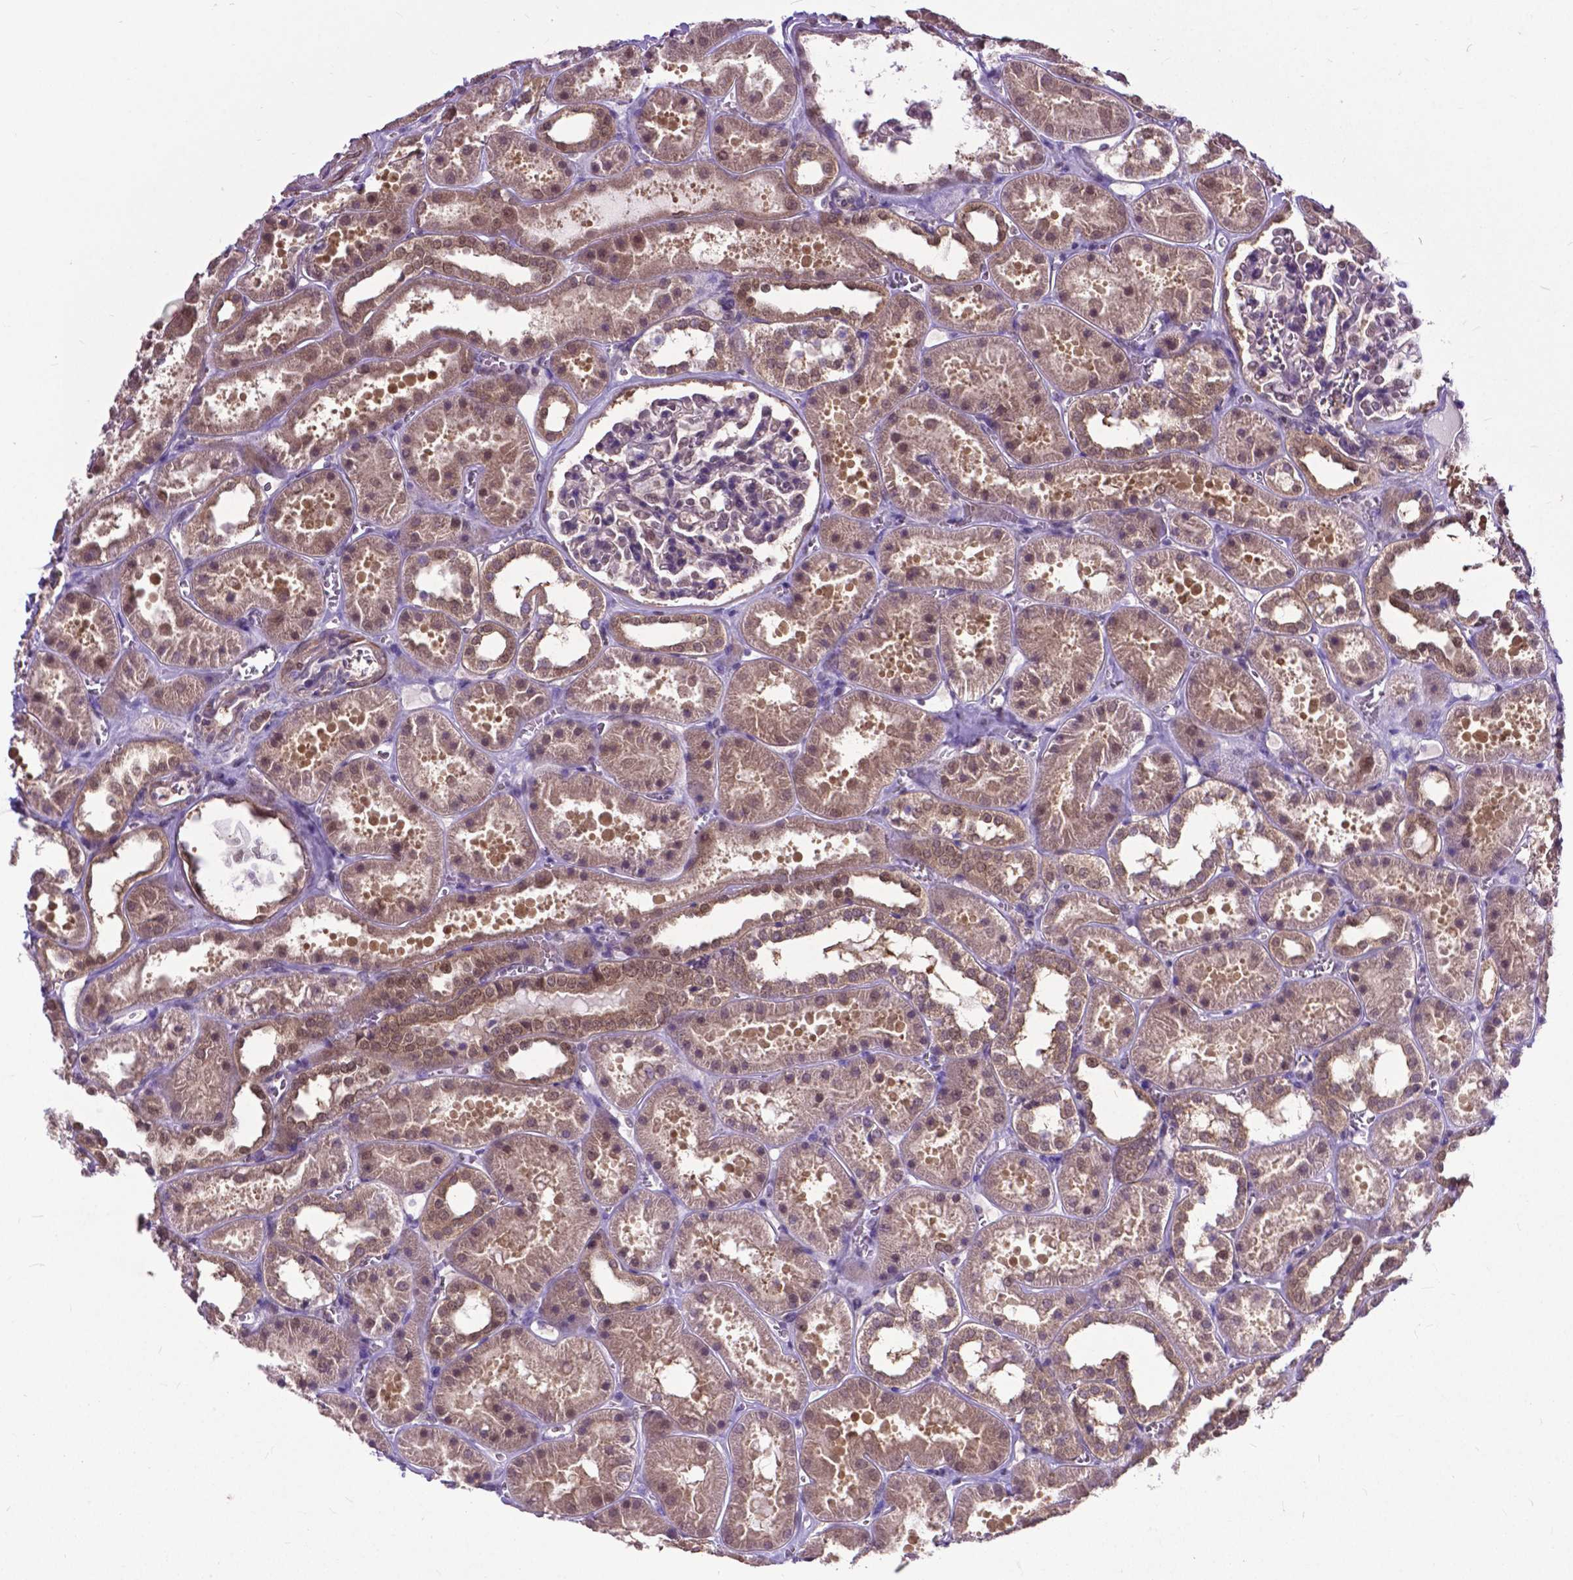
{"staining": {"intensity": "moderate", "quantity": "<25%", "location": "nuclear"}, "tissue": "kidney", "cell_type": "Cells in glomeruli", "image_type": "normal", "snomed": [{"axis": "morphology", "description": "Normal tissue, NOS"}, {"axis": "topography", "description": "Kidney"}], "caption": "Immunohistochemistry histopathology image of unremarkable human kidney stained for a protein (brown), which demonstrates low levels of moderate nuclear staining in approximately <25% of cells in glomeruli.", "gene": "OTUB1", "patient": {"sex": "female", "age": 41}}